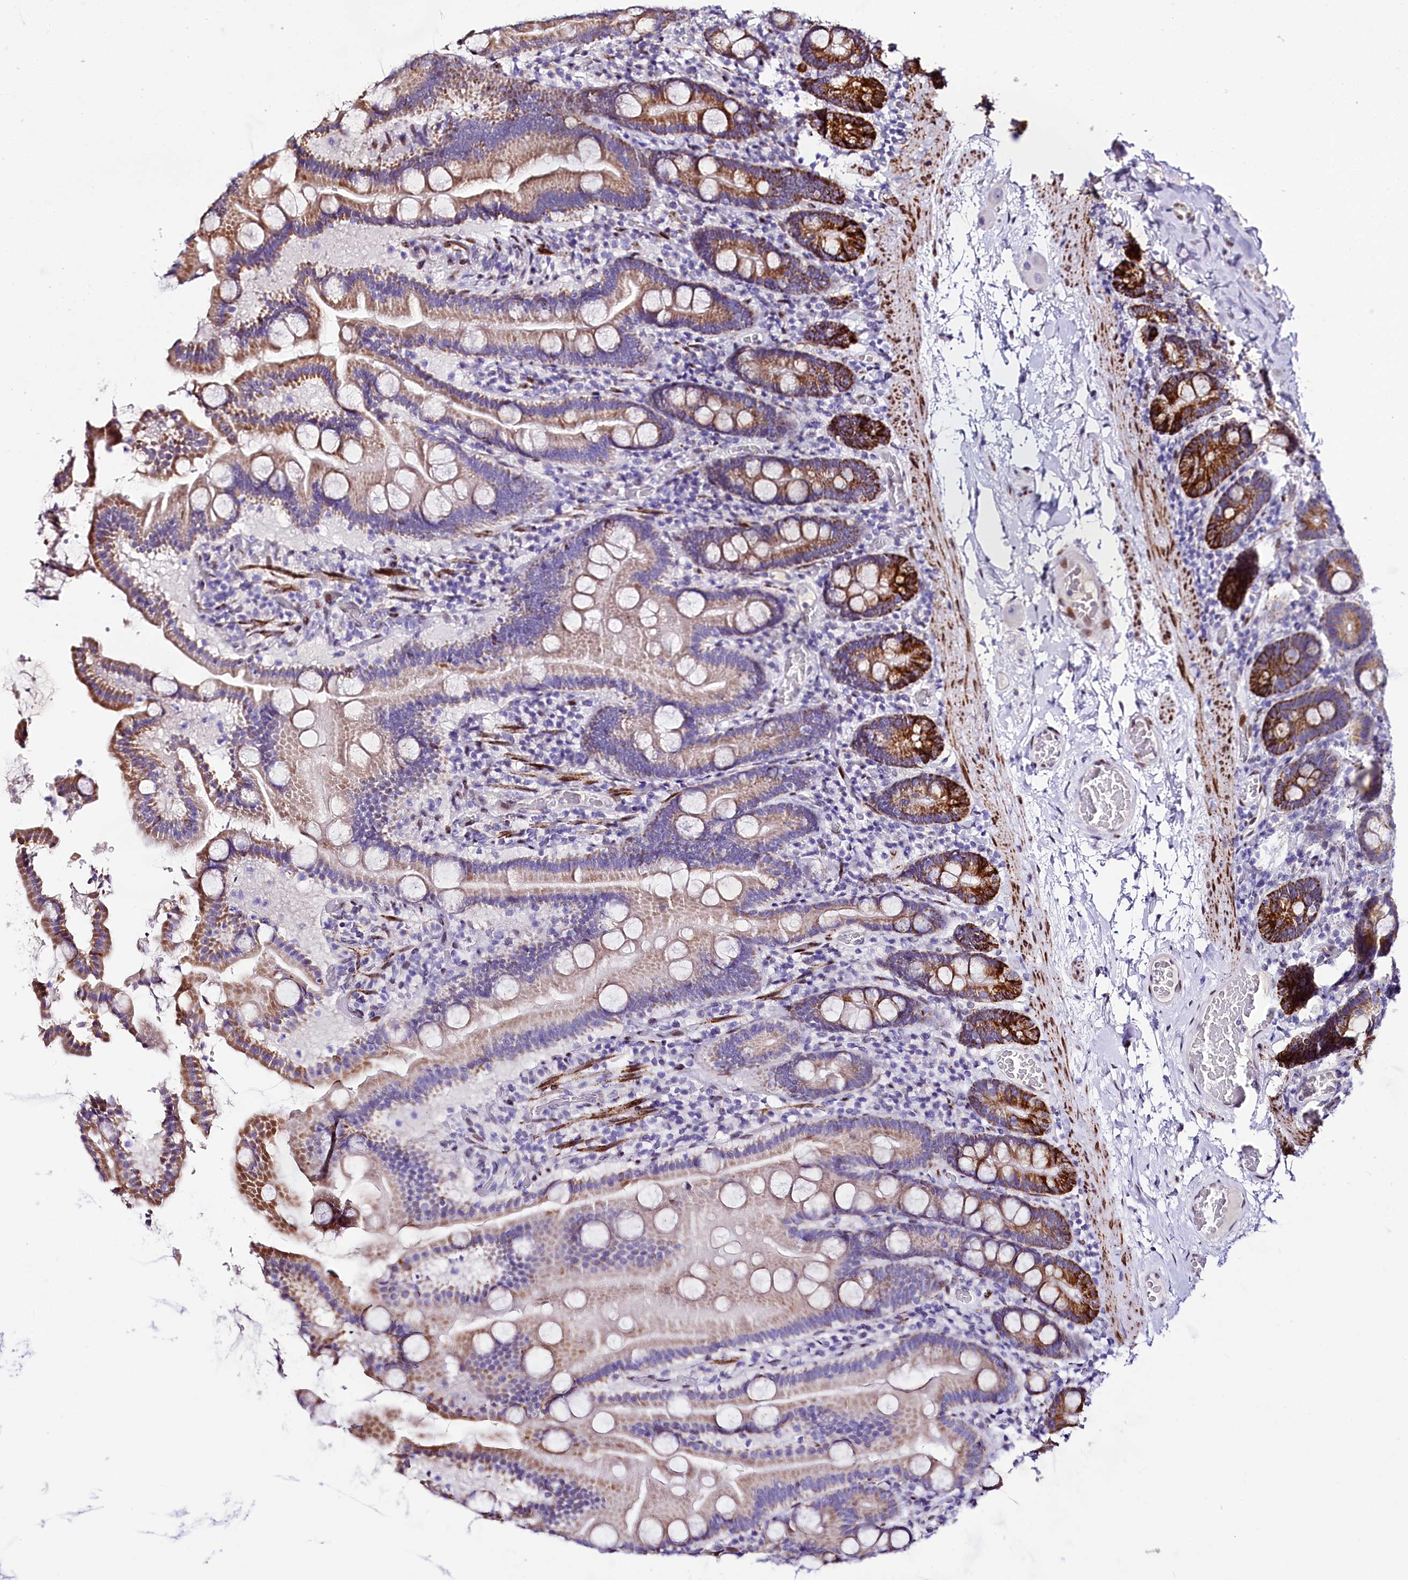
{"staining": {"intensity": "strong", "quantity": "<25%", "location": "cytoplasmic/membranous"}, "tissue": "duodenum", "cell_type": "Glandular cells", "image_type": "normal", "snomed": [{"axis": "morphology", "description": "Normal tissue, NOS"}, {"axis": "topography", "description": "Duodenum"}], "caption": "Duodenum stained with DAB (3,3'-diaminobenzidine) immunohistochemistry (IHC) displays medium levels of strong cytoplasmic/membranous positivity in approximately <25% of glandular cells. Immunohistochemistry (ihc) stains the protein of interest in brown and the nuclei are stained blue.", "gene": "PPIP5K2", "patient": {"sex": "male", "age": 55}}